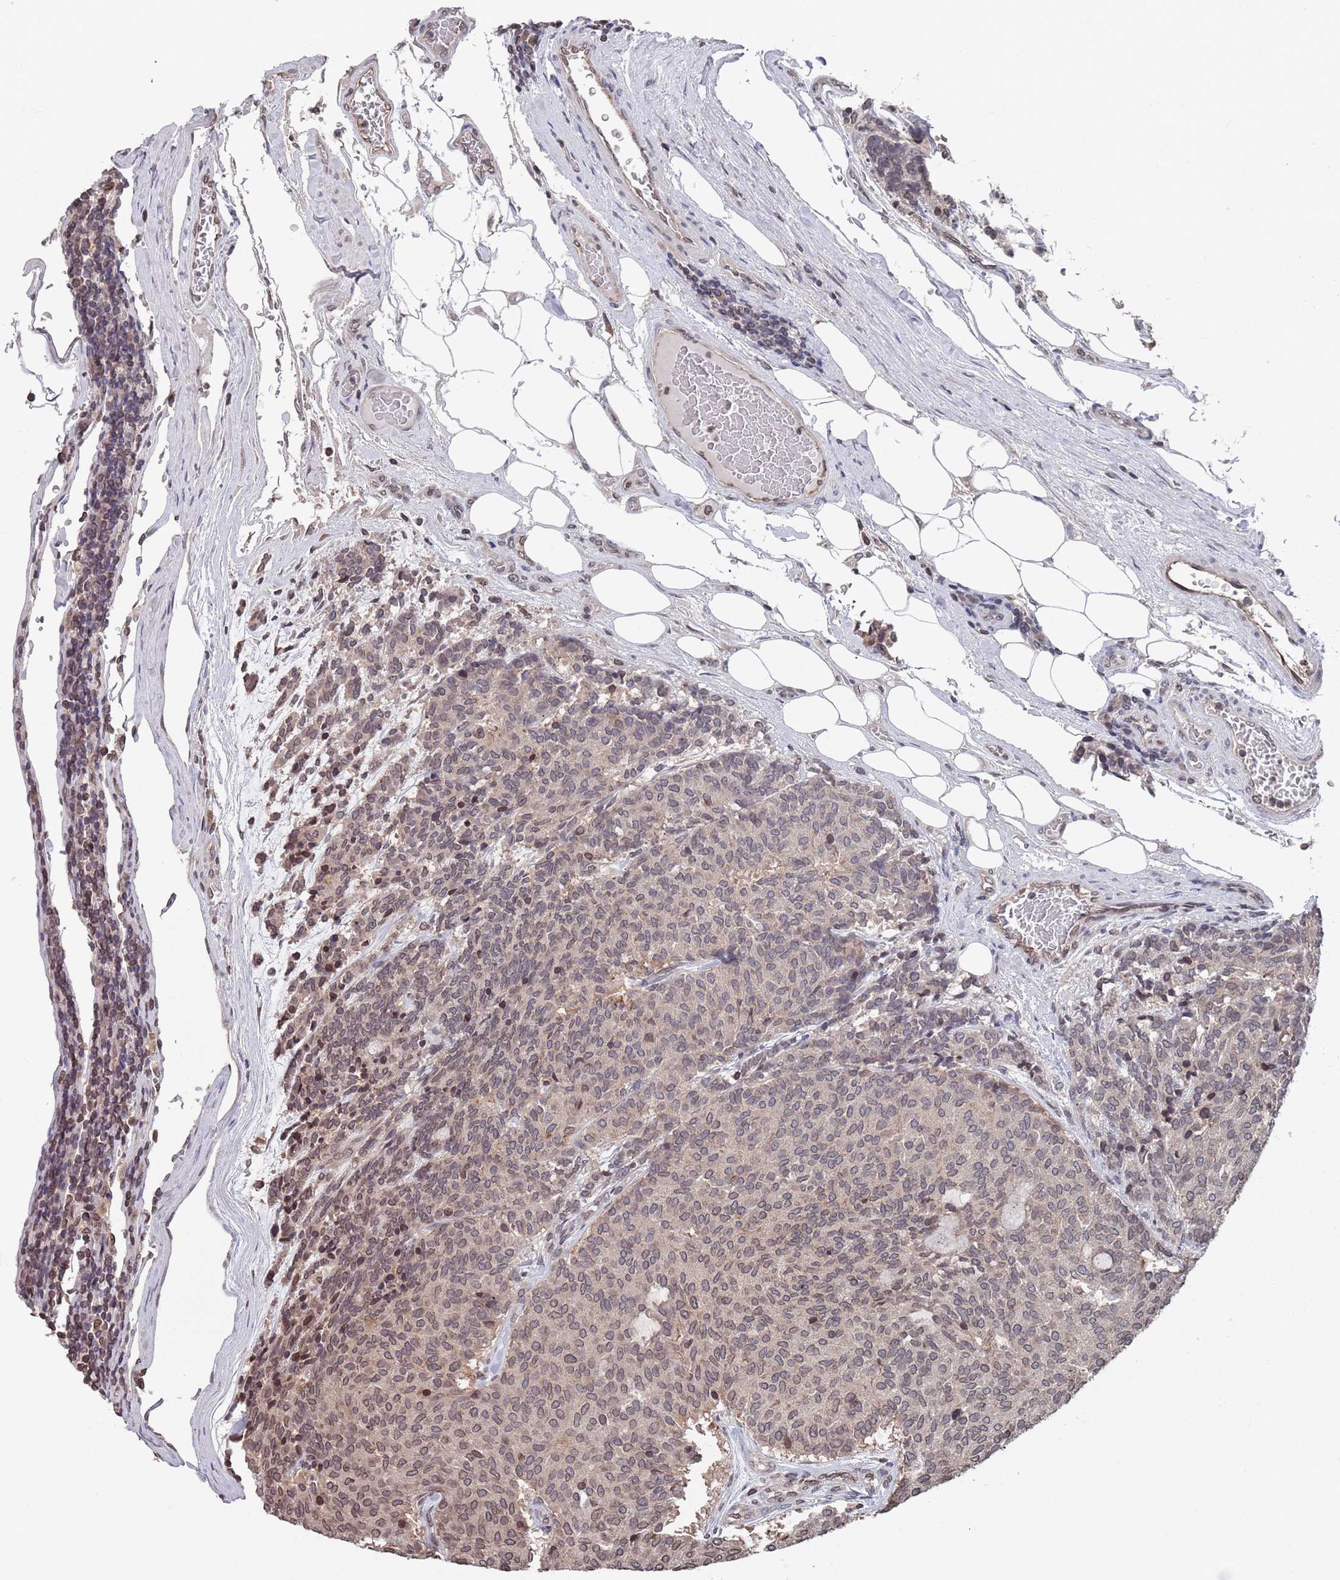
{"staining": {"intensity": "moderate", "quantity": "25%-75%", "location": "cytoplasmic/membranous,nuclear"}, "tissue": "carcinoid", "cell_type": "Tumor cells", "image_type": "cancer", "snomed": [{"axis": "morphology", "description": "Carcinoid, malignant, NOS"}, {"axis": "topography", "description": "Pancreas"}], "caption": "Tumor cells demonstrate medium levels of moderate cytoplasmic/membranous and nuclear positivity in about 25%-75% of cells in human malignant carcinoid.", "gene": "SDHAF3", "patient": {"sex": "female", "age": 54}}